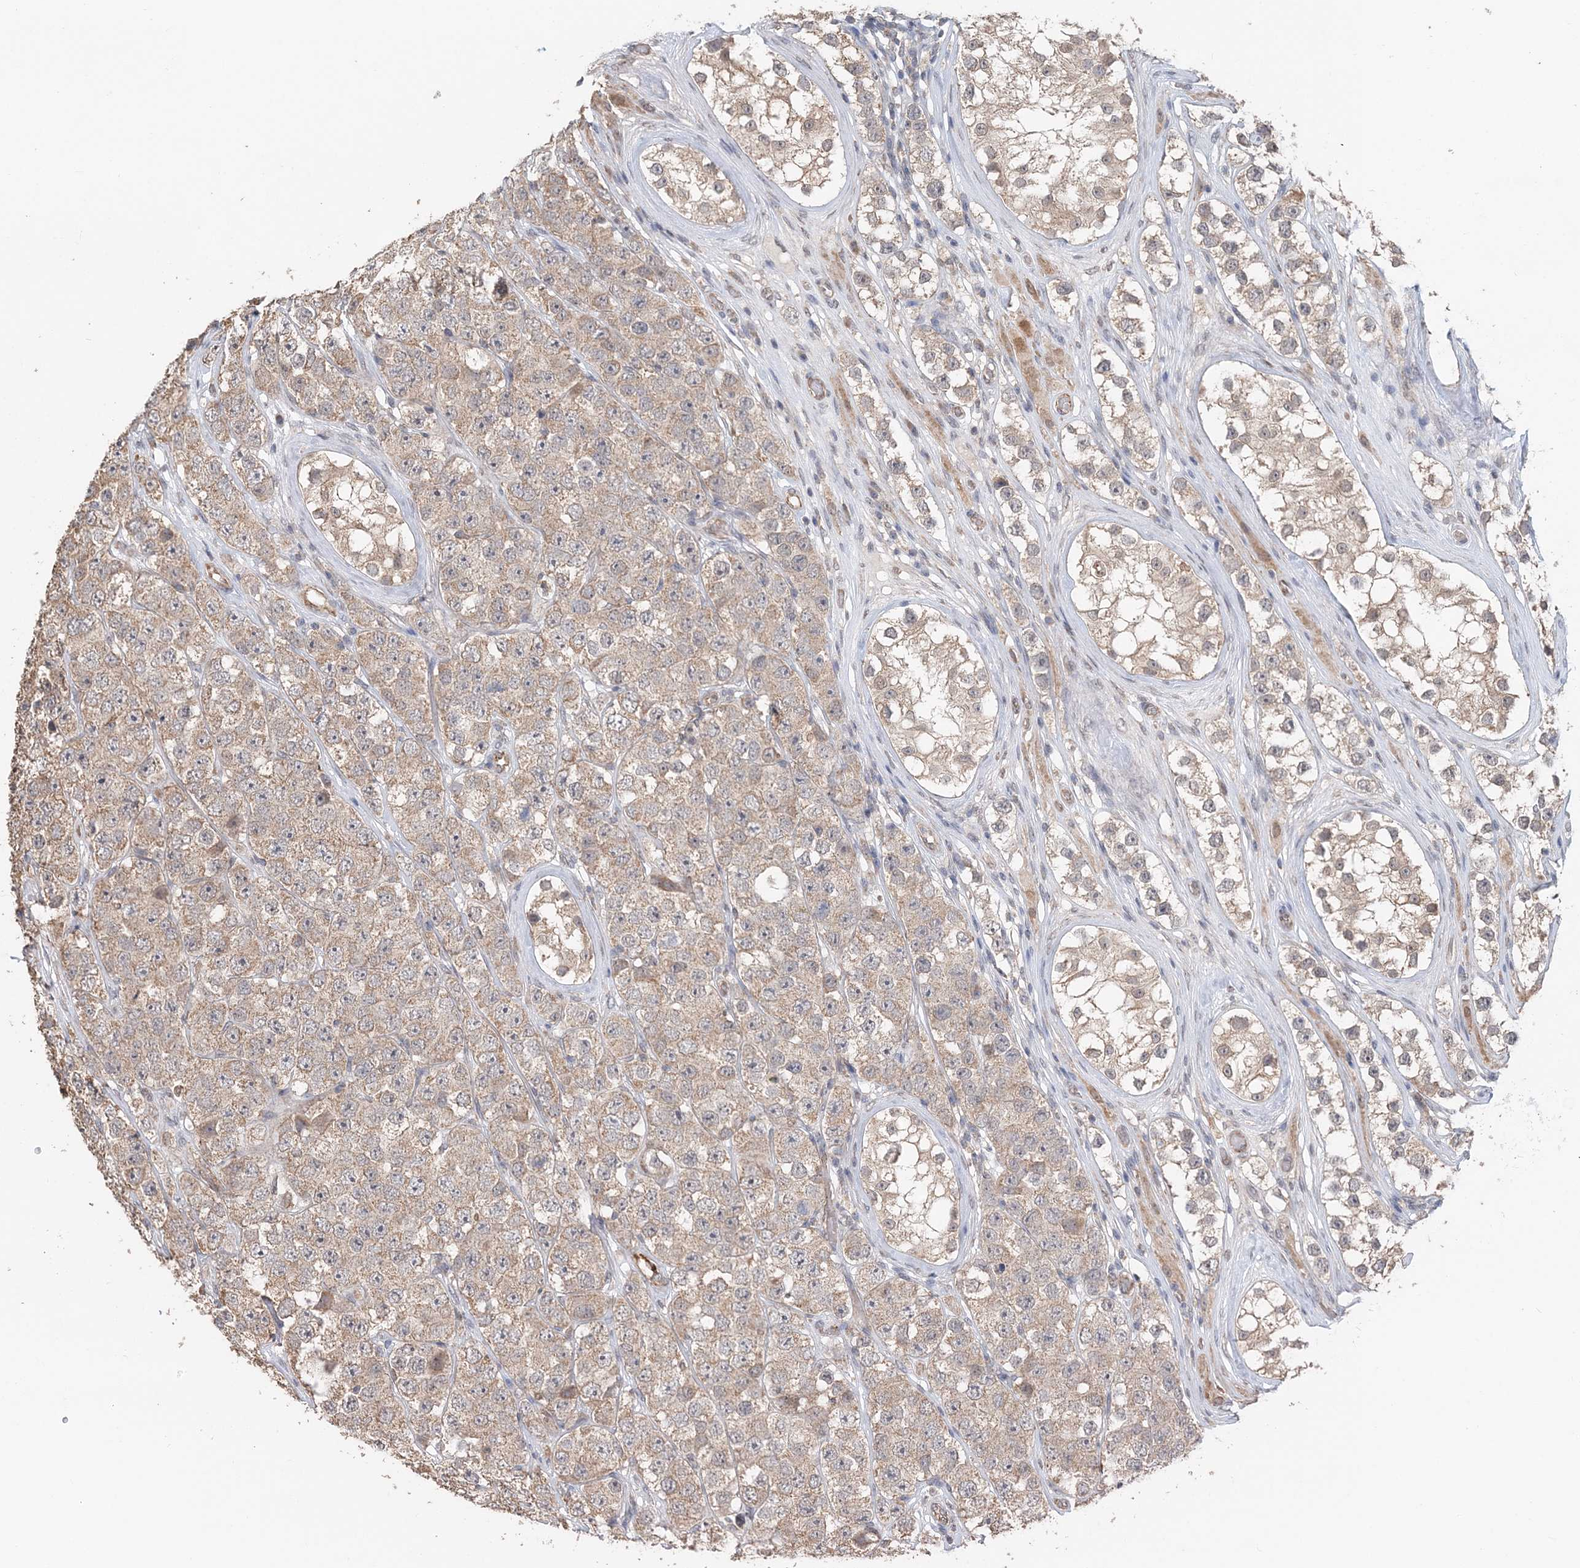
{"staining": {"intensity": "weak", "quantity": ">75%", "location": "cytoplasmic/membranous"}, "tissue": "testis cancer", "cell_type": "Tumor cells", "image_type": "cancer", "snomed": [{"axis": "morphology", "description": "Seminoma, NOS"}, {"axis": "topography", "description": "Testis"}], "caption": "Protein staining by IHC exhibits weak cytoplasmic/membranous staining in approximately >75% of tumor cells in seminoma (testis).", "gene": "FBXO38", "patient": {"sex": "male", "age": 28}}